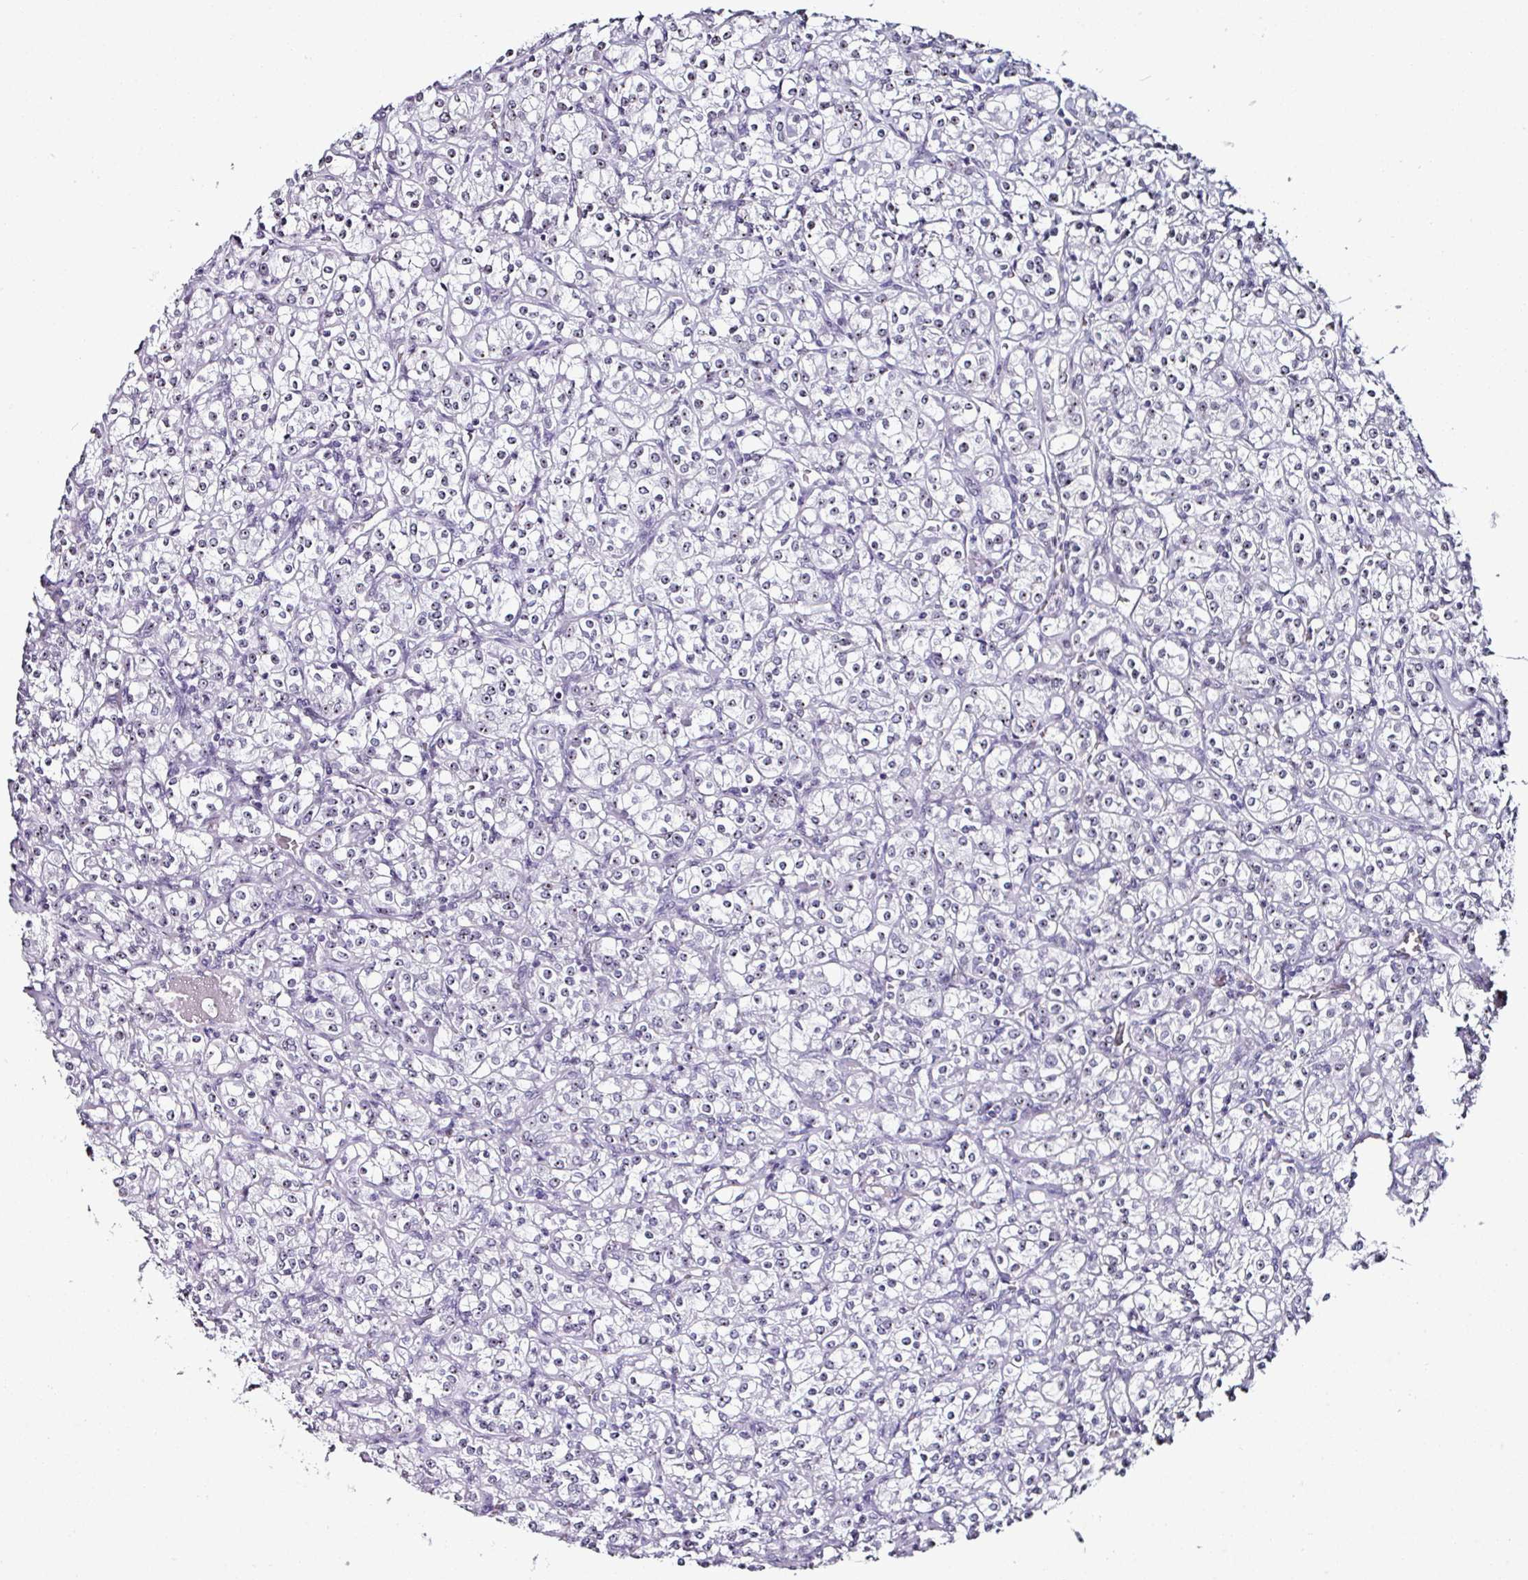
{"staining": {"intensity": "negative", "quantity": "none", "location": "none"}, "tissue": "renal cancer", "cell_type": "Tumor cells", "image_type": "cancer", "snomed": [{"axis": "morphology", "description": "Adenocarcinoma, NOS"}, {"axis": "topography", "description": "Kidney"}], "caption": "The micrograph exhibits no significant expression in tumor cells of renal adenocarcinoma.", "gene": "NACC2", "patient": {"sex": "male", "age": 77}}